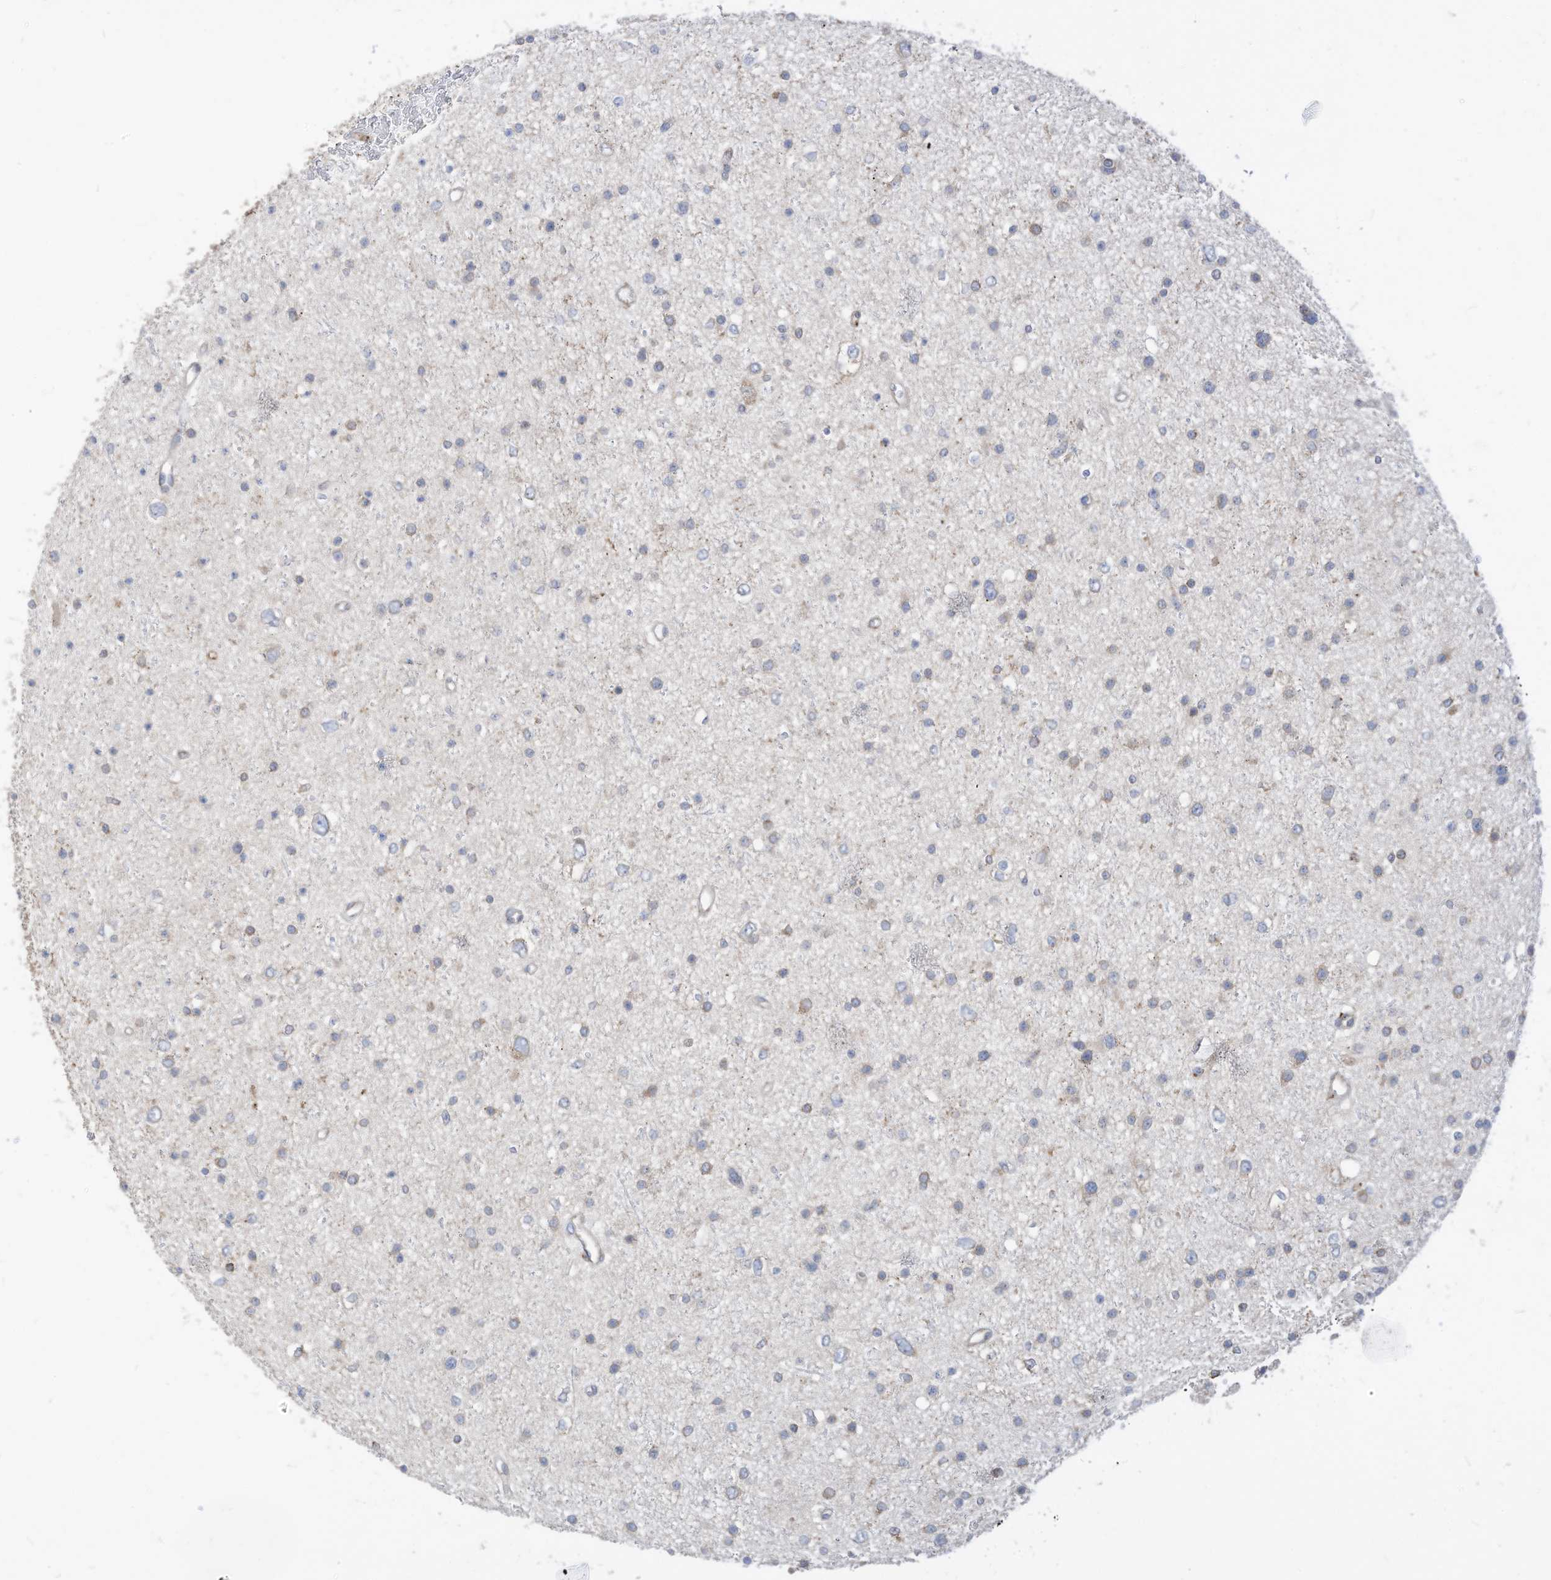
{"staining": {"intensity": "weak", "quantity": "<25%", "location": "cytoplasmic/membranous"}, "tissue": "glioma", "cell_type": "Tumor cells", "image_type": "cancer", "snomed": [{"axis": "morphology", "description": "Glioma, malignant, Low grade"}, {"axis": "topography", "description": "Brain"}], "caption": "Tumor cells show no significant protein staining in malignant glioma (low-grade). The staining is performed using DAB (3,3'-diaminobenzidine) brown chromogen with nuclei counter-stained in using hematoxylin.", "gene": "TRNAU1AP", "patient": {"sex": "female", "age": 37}}